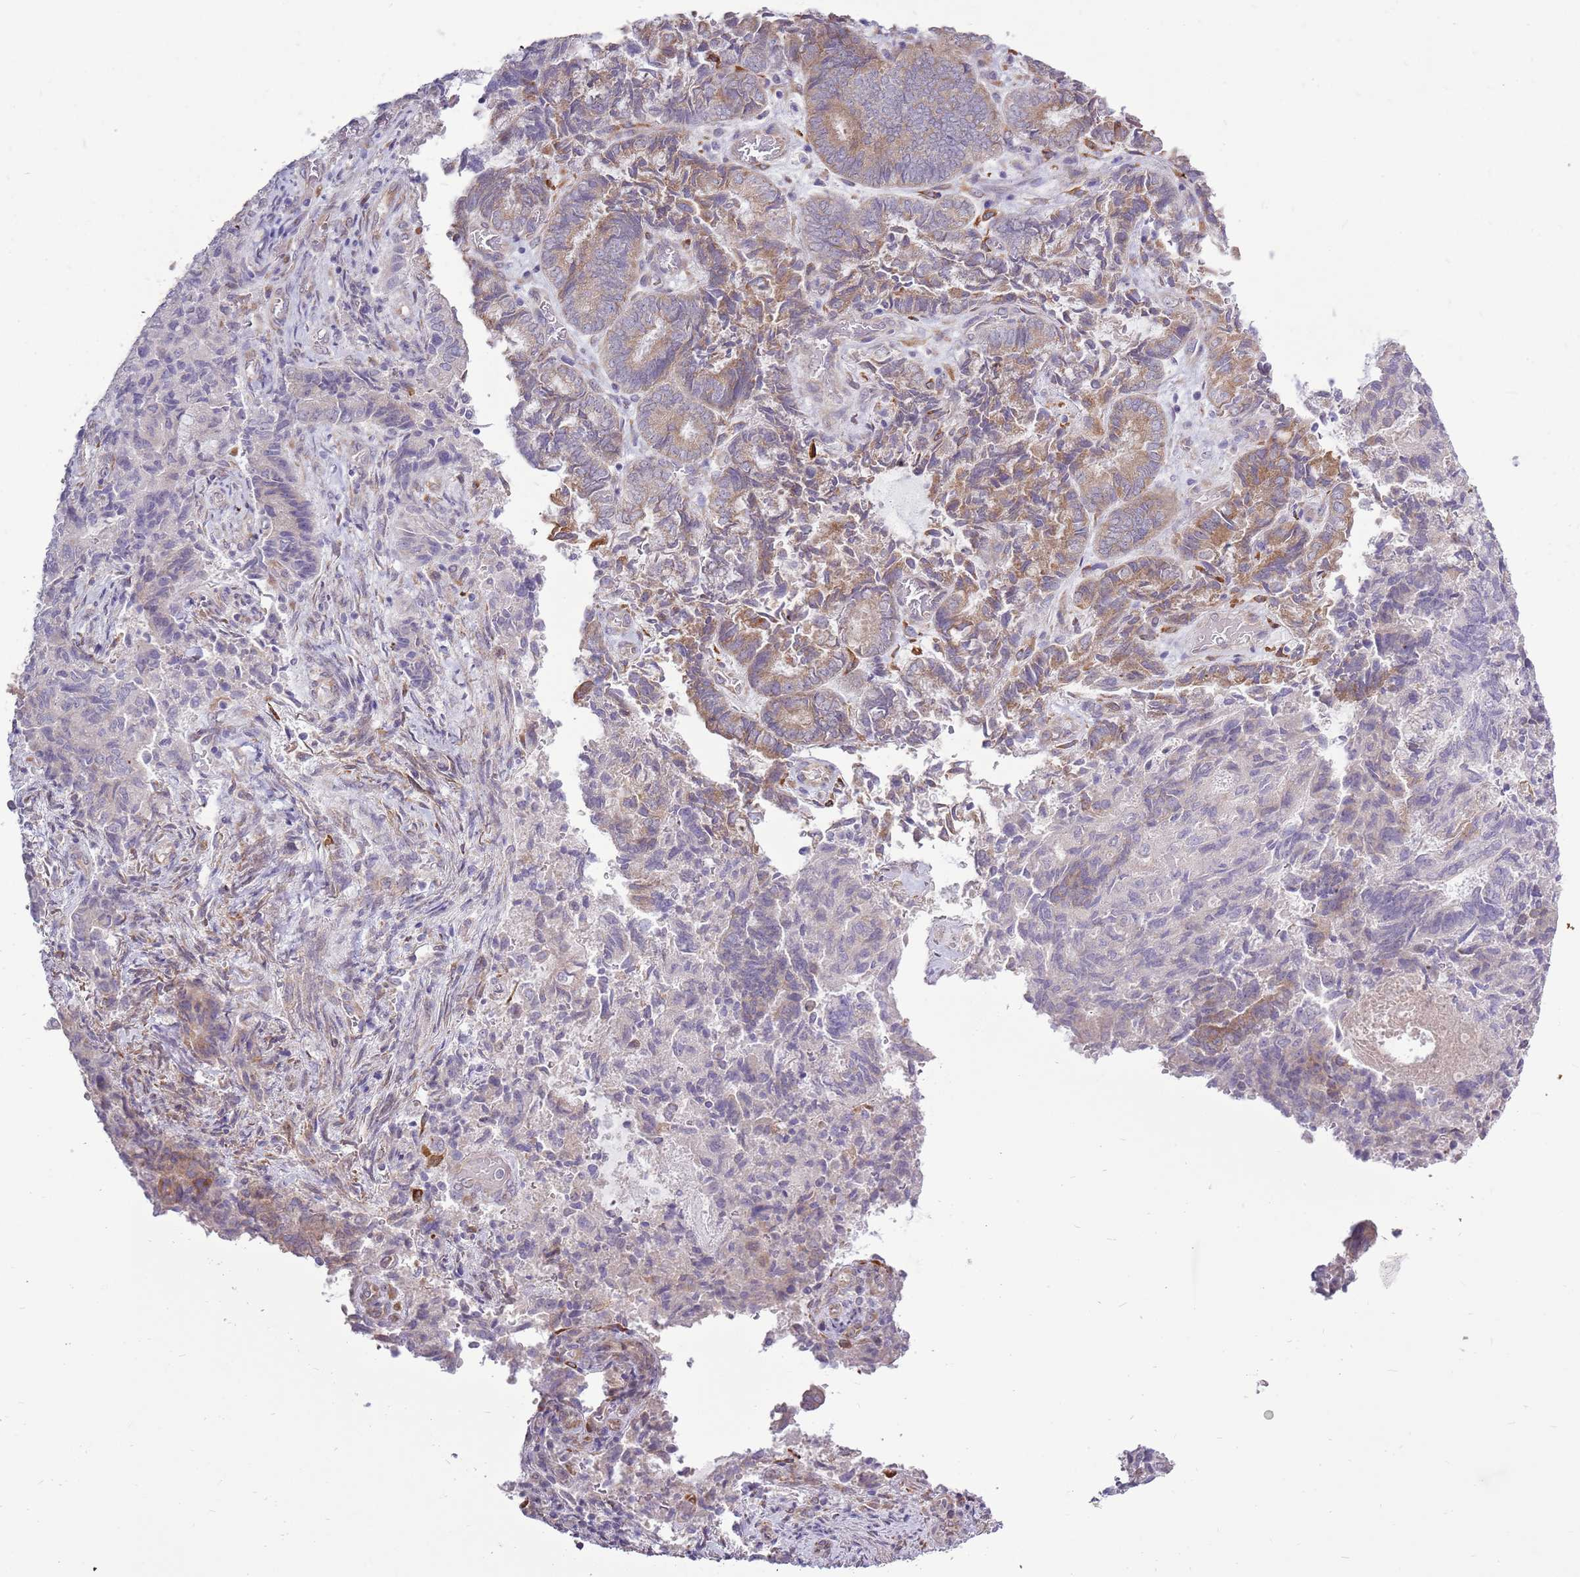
{"staining": {"intensity": "moderate", "quantity": "25%-75%", "location": "cytoplasmic/membranous"}, "tissue": "endometrial cancer", "cell_type": "Tumor cells", "image_type": "cancer", "snomed": [{"axis": "morphology", "description": "Adenocarcinoma, NOS"}, {"axis": "topography", "description": "Endometrium"}], "caption": "This histopathology image shows IHC staining of adenocarcinoma (endometrial), with medium moderate cytoplasmic/membranous staining in approximately 25%-75% of tumor cells.", "gene": "UGGT2", "patient": {"sex": "female", "age": 80}}